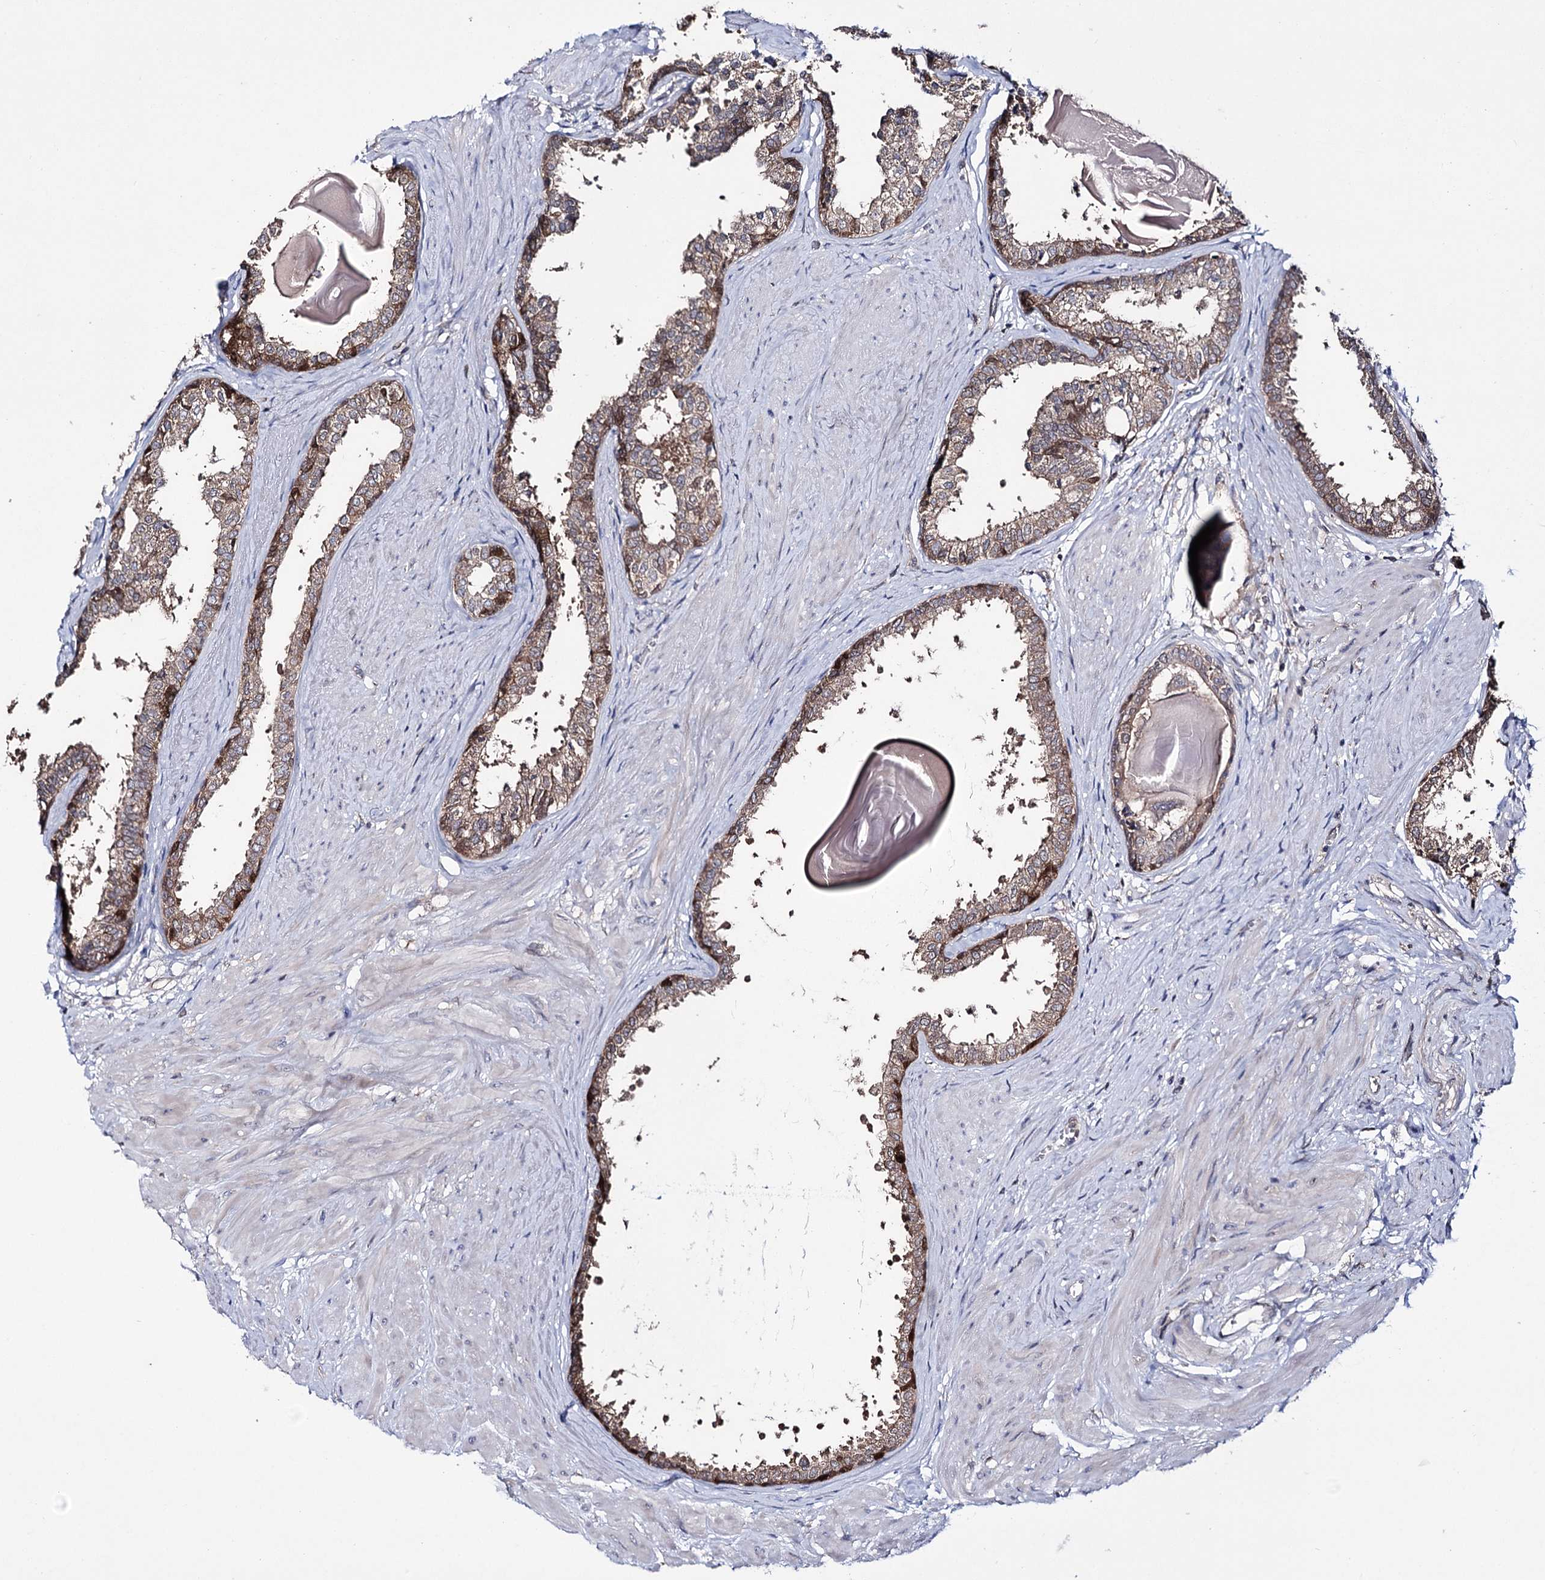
{"staining": {"intensity": "moderate", "quantity": "25%-75%", "location": "cytoplasmic/membranous"}, "tissue": "prostate", "cell_type": "Glandular cells", "image_type": "normal", "snomed": [{"axis": "morphology", "description": "Normal tissue, NOS"}, {"axis": "topography", "description": "Prostate"}], "caption": "DAB (3,3'-diaminobenzidine) immunohistochemical staining of normal prostate shows moderate cytoplasmic/membranous protein staining in approximately 25%-75% of glandular cells.", "gene": "PTER", "patient": {"sex": "male", "age": 48}}